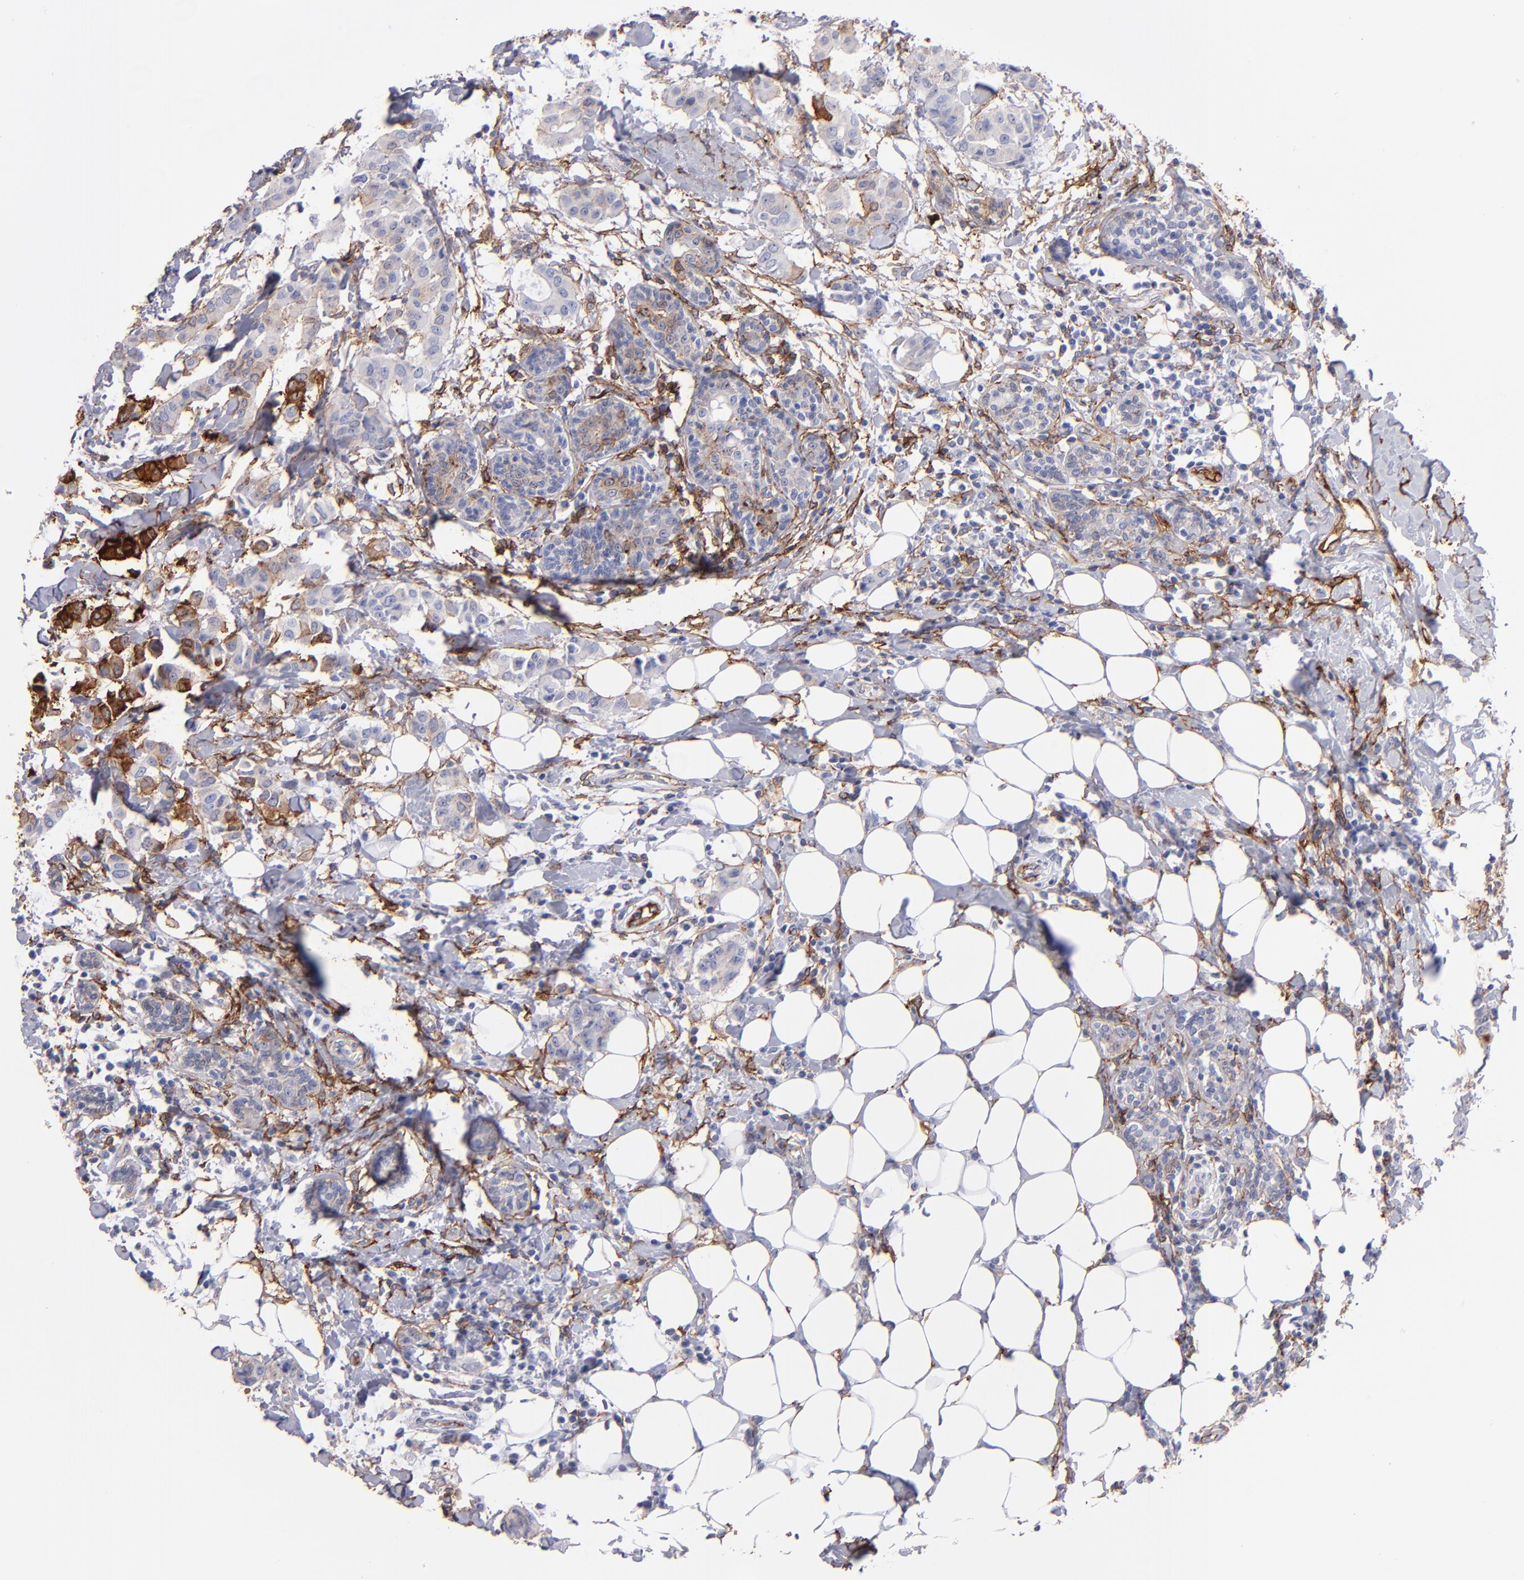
{"staining": {"intensity": "moderate", "quantity": "25%-75%", "location": "cytoplasmic/membranous"}, "tissue": "breast cancer", "cell_type": "Tumor cells", "image_type": "cancer", "snomed": [{"axis": "morphology", "description": "Duct carcinoma"}, {"axis": "topography", "description": "Breast"}], "caption": "There is medium levels of moderate cytoplasmic/membranous staining in tumor cells of intraductal carcinoma (breast), as demonstrated by immunohistochemical staining (brown color).", "gene": "AHNAK2", "patient": {"sex": "female", "age": 40}}